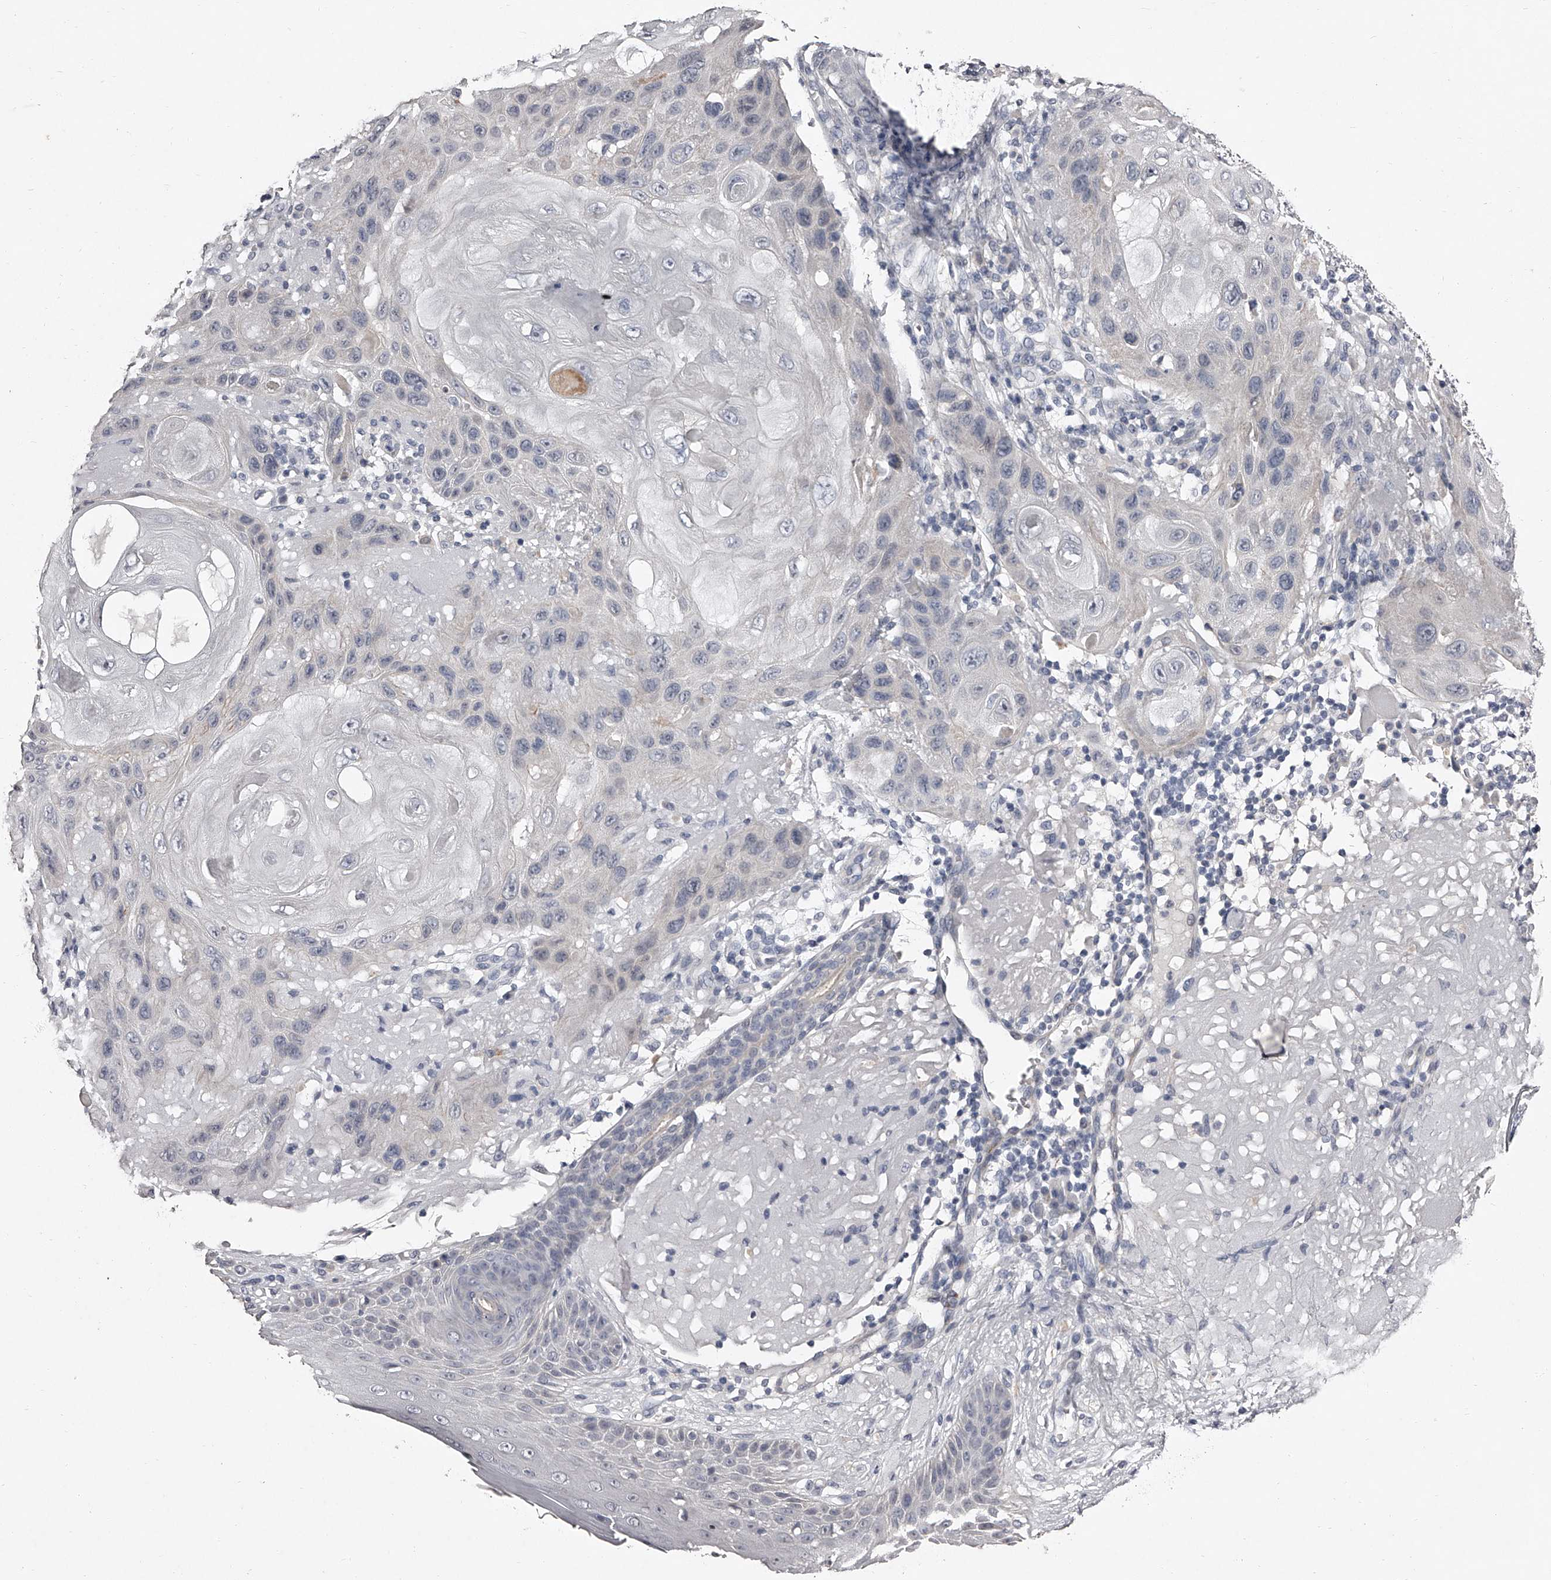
{"staining": {"intensity": "negative", "quantity": "none", "location": "none"}, "tissue": "skin cancer", "cell_type": "Tumor cells", "image_type": "cancer", "snomed": [{"axis": "morphology", "description": "Normal tissue, NOS"}, {"axis": "morphology", "description": "Squamous cell carcinoma, NOS"}, {"axis": "topography", "description": "Skin"}], "caption": "Tumor cells are negative for protein expression in human skin cancer (squamous cell carcinoma).", "gene": "NT5DC1", "patient": {"sex": "female", "age": 96}}